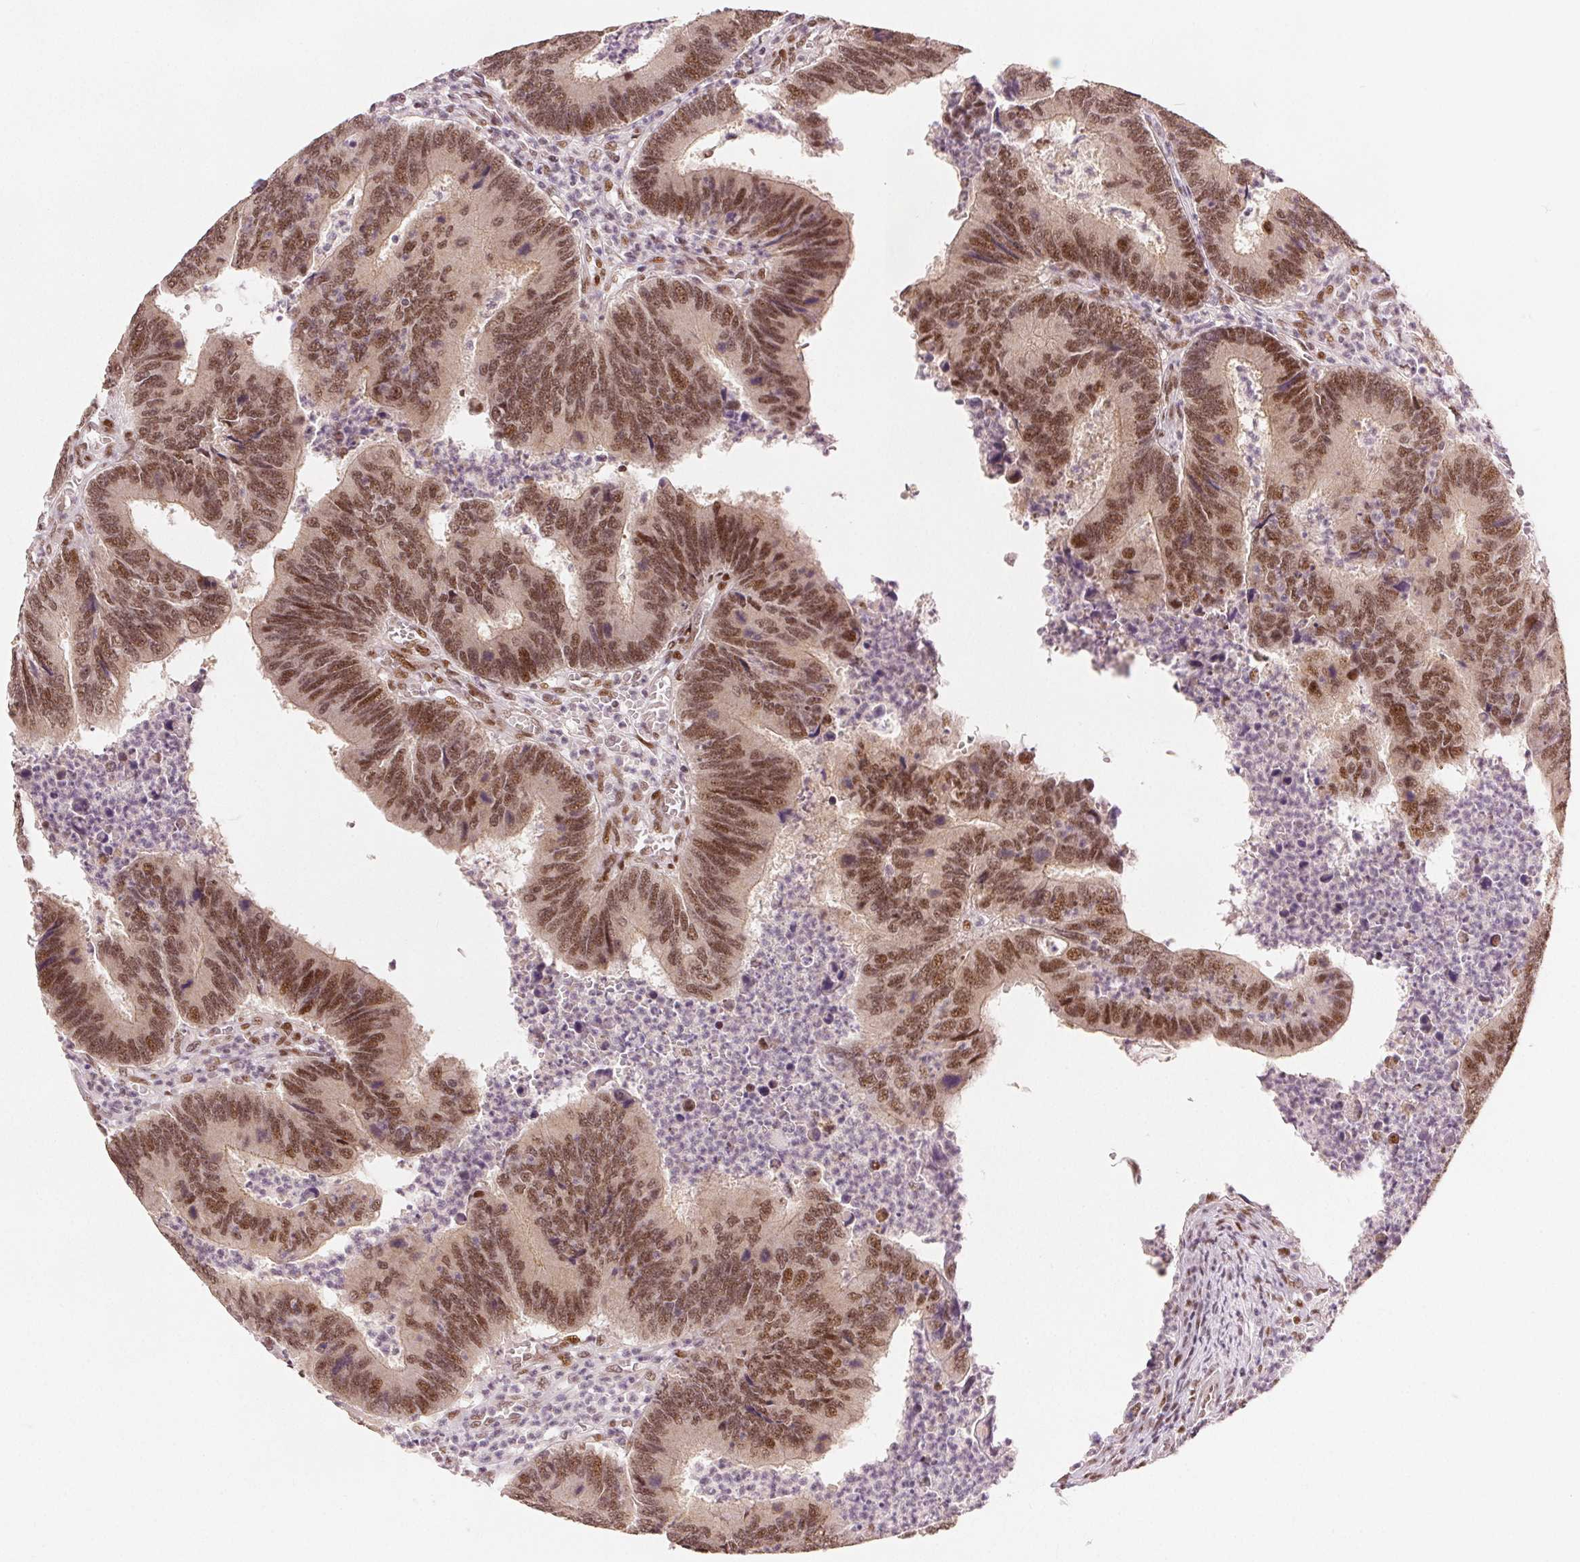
{"staining": {"intensity": "moderate", "quantity": ">75%", "location": "nuclear"}, "tissue": "colorectal cancer", "cell_type": "Tumor cells", "image_type": "cancer", "snomed": [{"axis": "morphology", "description": "Adenocarcinoma, NOS"}, {"axis": "topography", "description": "Colon"}], "caption": "Adenocarcinoma (colorectal) stained with immunohistochemistry shows moderate nuclear staining in about >75% of tumor cells. The staining was performed using DAB (3,3'-diaminobenzidine) to visualize the protein expression in brown, while the nuclei were stained in blue with hematoxylin (Magnification: 20x).", "gene": "ZNF703", "patient": {"sex": "female", "age": 67}}